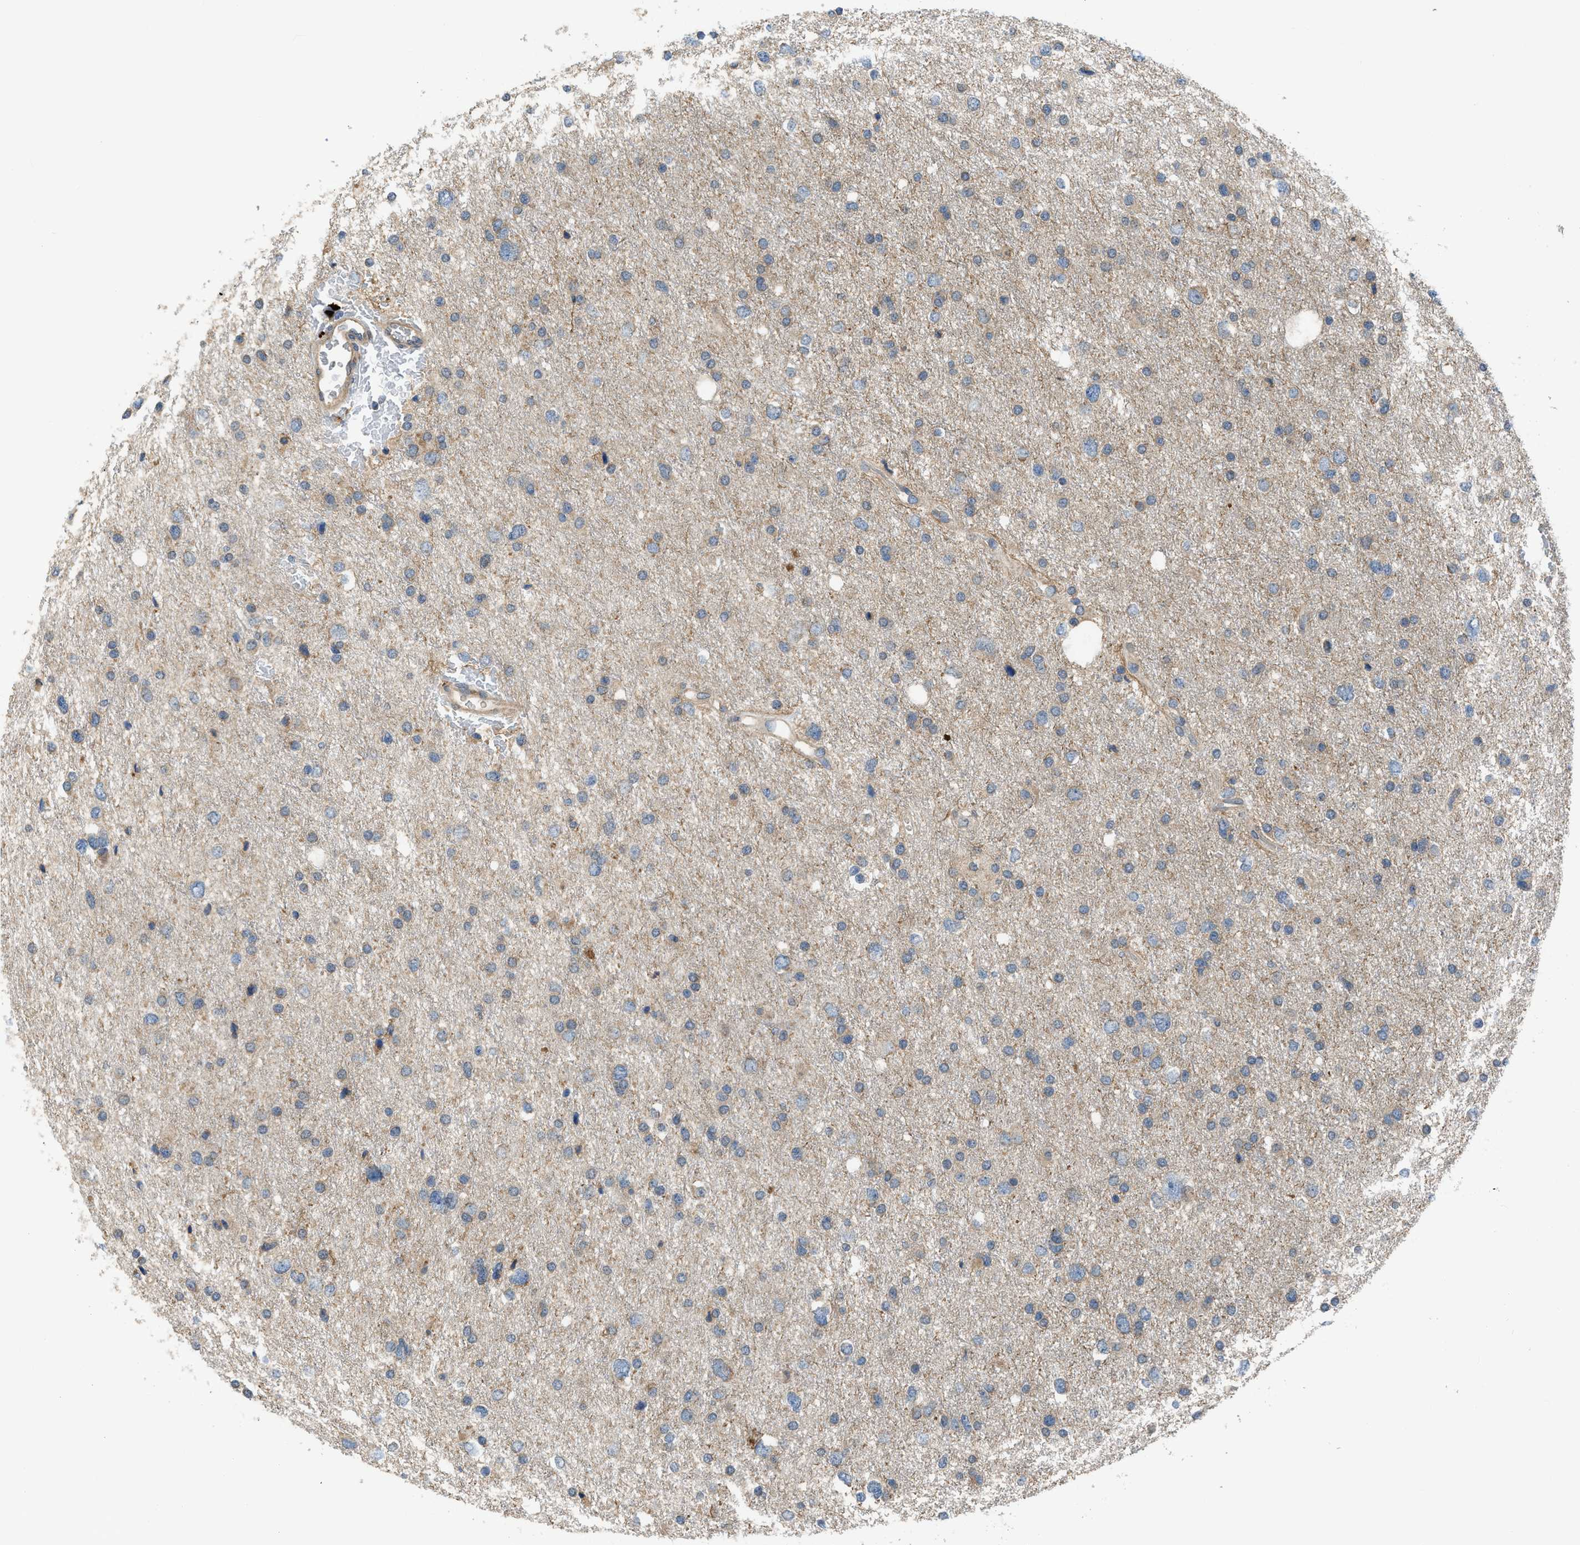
{"staining": {"intensity": "weak", "quantity": "25%-75%", "location": "cytoplasmic/membranous"}, "tissue": "glioma", "cell_type": "Tumor cells", "image_type": "cancer", "snomed": [{"axis": "morphology", "description": "Glioma, malignant, Low grade"}, {"axis": "topography", "description": "Brain"}], "caption": "Weak cytoplasmic/membranous staining for a protein is appreciated in approximately 25%-75% of tumor cells of glioma using immunohistochemistry.", "gene": "PAFAH2", "patient": {"sex": "female", "age": 37}}